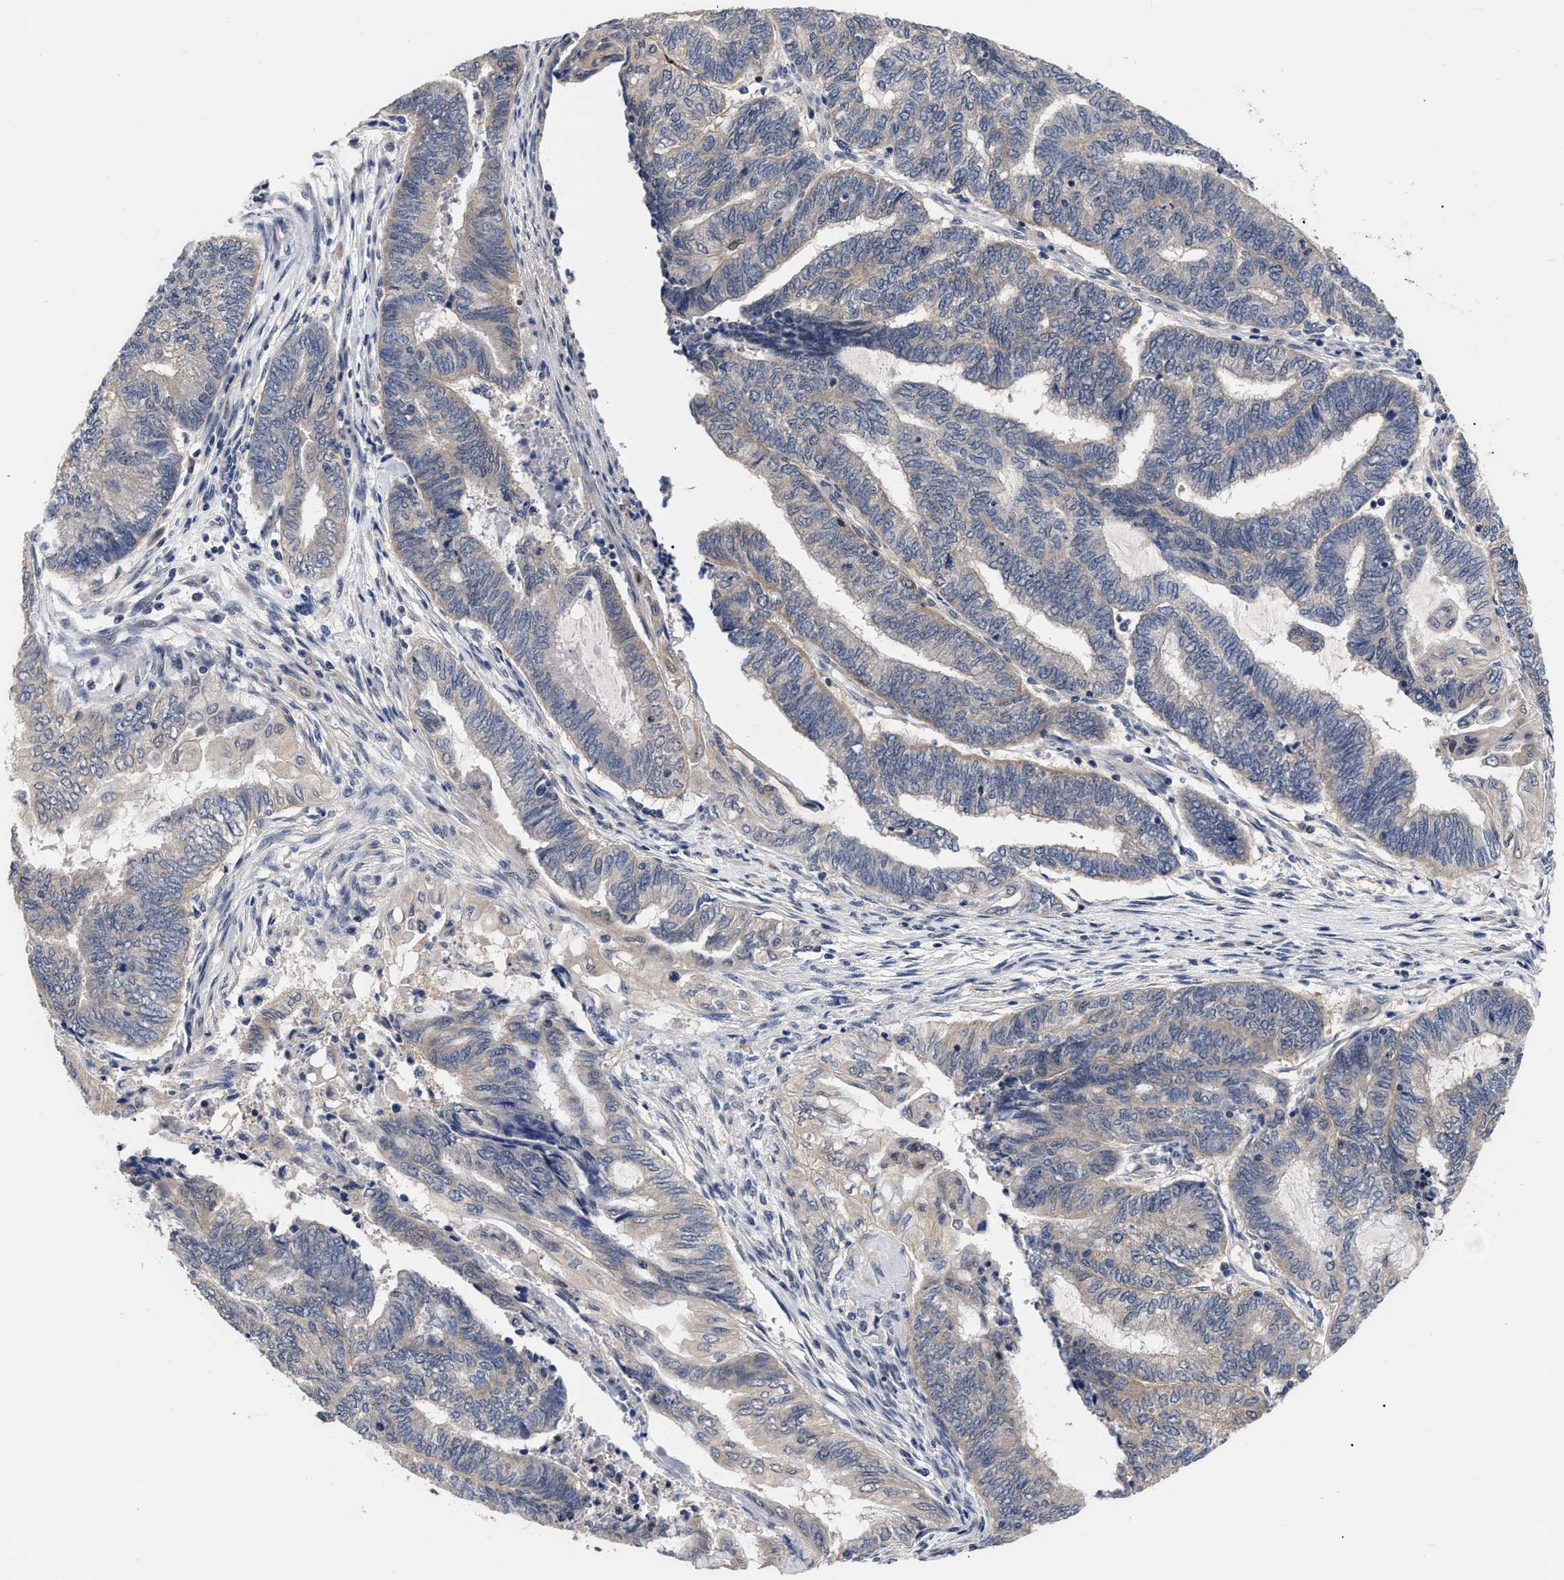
{"staining": {"intensity": "negative", "quantity": "none", "location": "none"}, "tissue": "endometrial cancer", "cell_type": "Tumor cells", "image_type": "cancer", "snomed": [{"axis": "morphology", "description": "Adenocarcinoma, NOS"}, {"axis": "topography", "description": "Uterus"}, {"axis": "topography", "description": "Endometrium"}], "caption": "The immunohistochemistry micrograph has no significant expression in tumor cells of endometrial cancer tissue. (DAB (3,3'-diaminobenzidine) immunohistochemistry with hematoxylin counter stain).", "gene": "CCN5", "patient": {"sex": "female", "age": 70}}